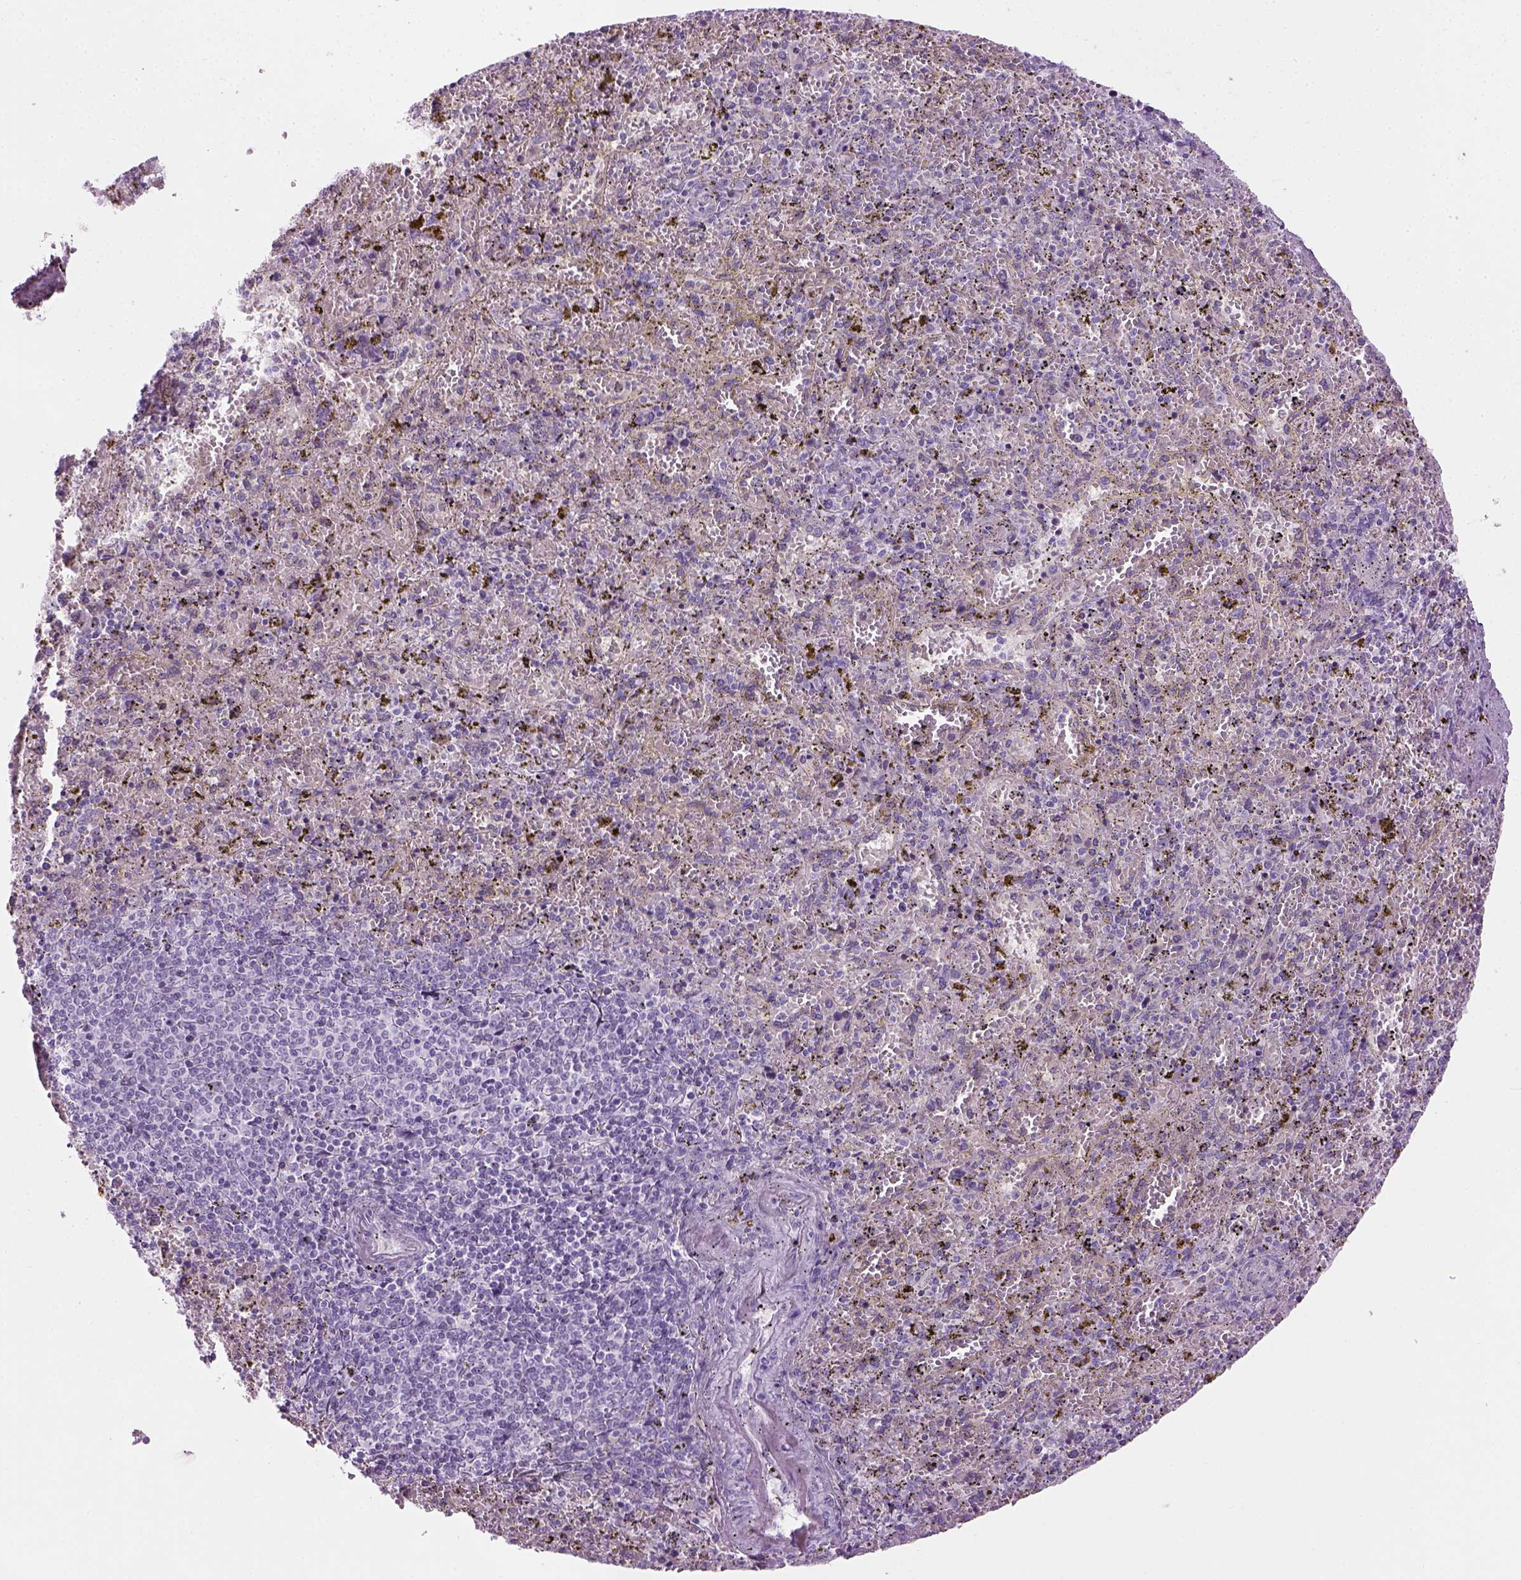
{"staining": {"intensity": "negative", "quantity": "none", "location": "none"}, "tissue": "spleen", "cell_type": "Cells in red pulp", "image_type": "normal", "snomed": [{"axis": "morphology", "description": "Normal tissue, NOS"}, {"axis": "topography", "description": "Spleen"}], "caption": "Spleen was stained to show a protein in brown. There is no significant expression in cells in red pulp. (Brightfield microscopy of DAB (3,3'-diaminobenzidine) immunohistochemistry at high magnification).", "gene": "CIBAR2", "patient": {"sex": "female", "age": 50}}